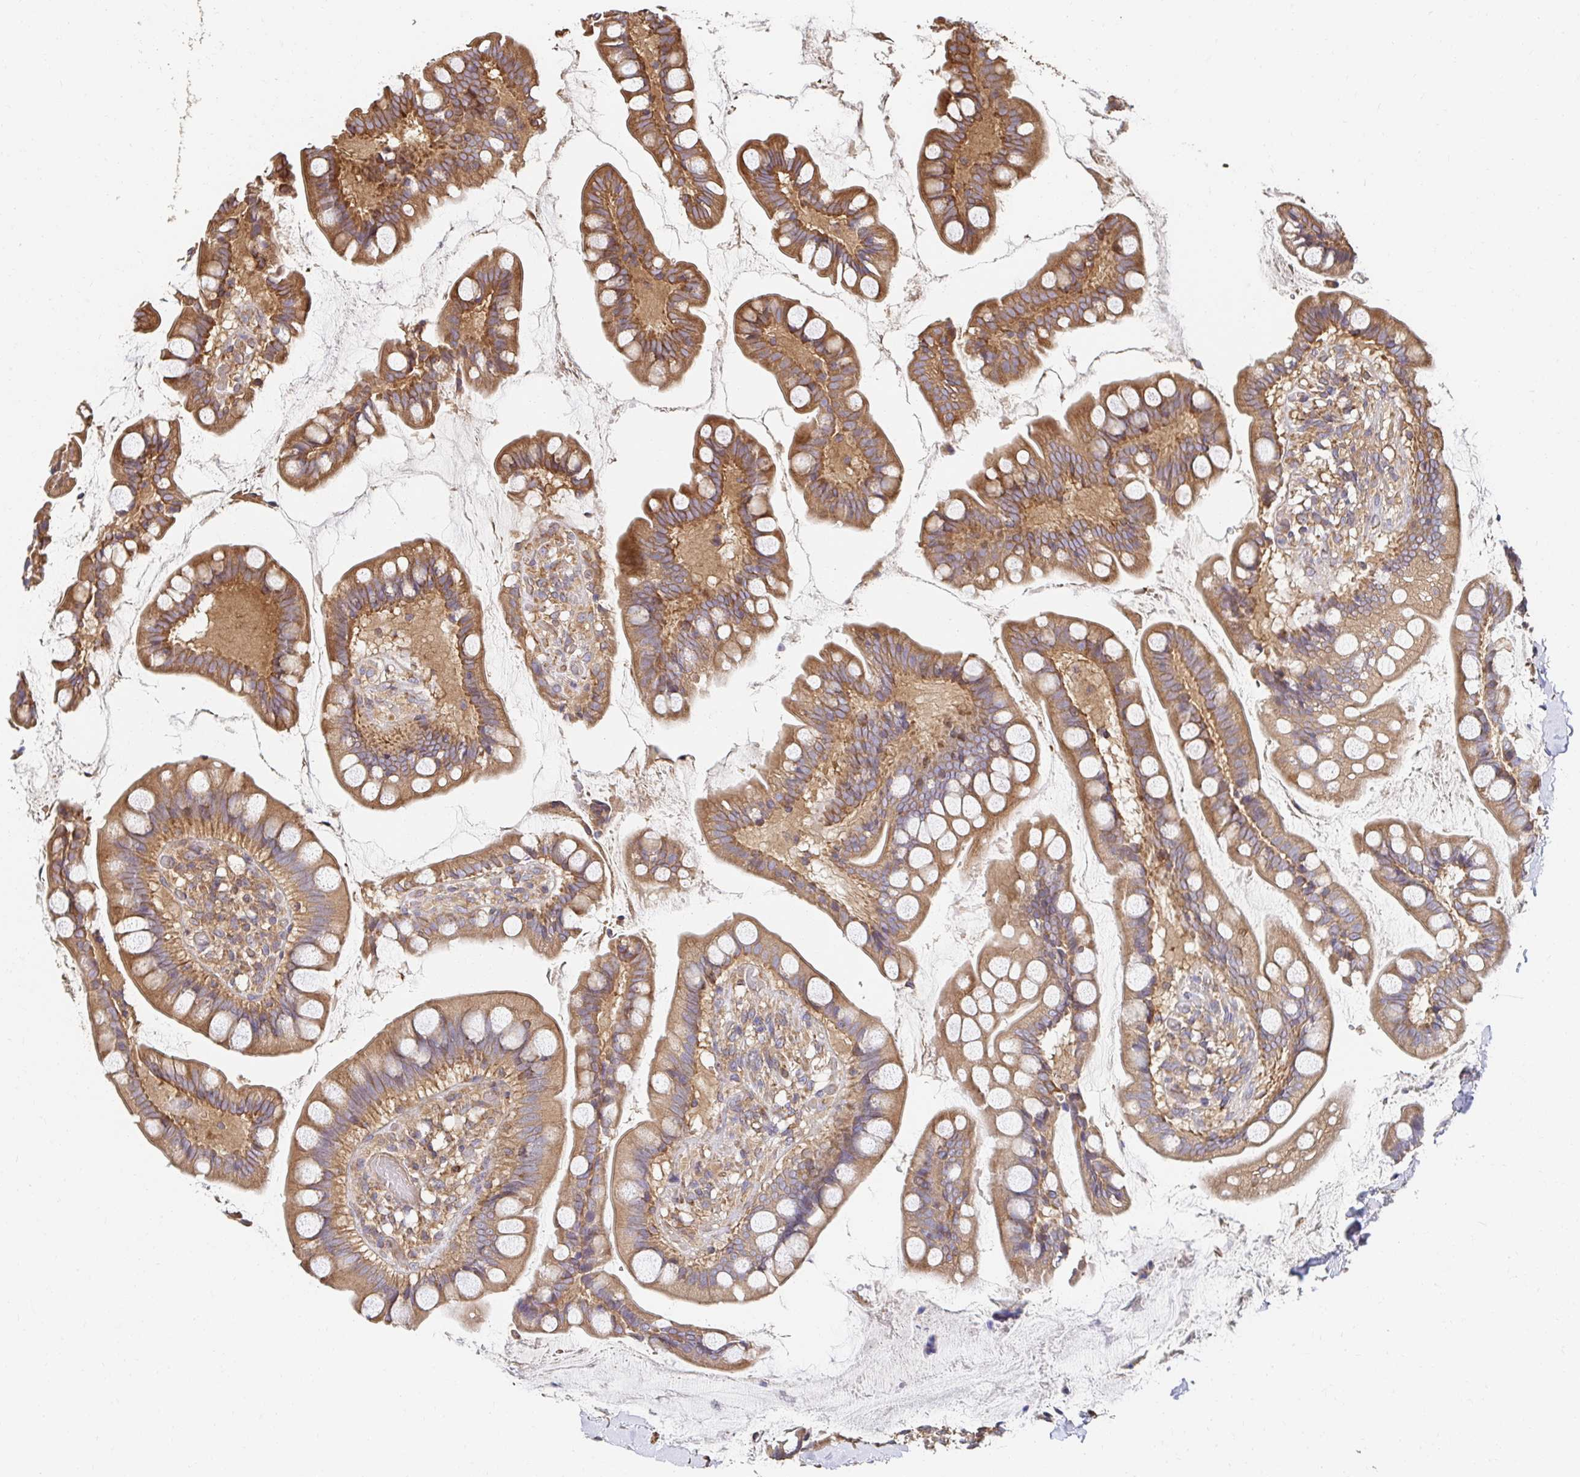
{"staining": {"intensity": "moderate", "quantity": ">75%", "location": "cytoplasmic/membranous"}, "tissue": "small intestine", "cell_type": "Glandular cells", "image_type": "normal", "snomed": [{"axis": "morphology", "description": "Normal tissue, NOS"}, {"axis": "topography", "description": "Small intestine"}], "caption": "Immunohistochemistry micrograph of benign small intestine: human small intestine stained using immunohistochemistry (IHC) demonstrates medium levels of moderate protein expression localized specifically in the cytoplasmic/membranous of glandular cells, appearing as a cytoplasmic/membranous brown color.", "gene": "APBB1", "patient": {"sex": "male", "age": 70}}